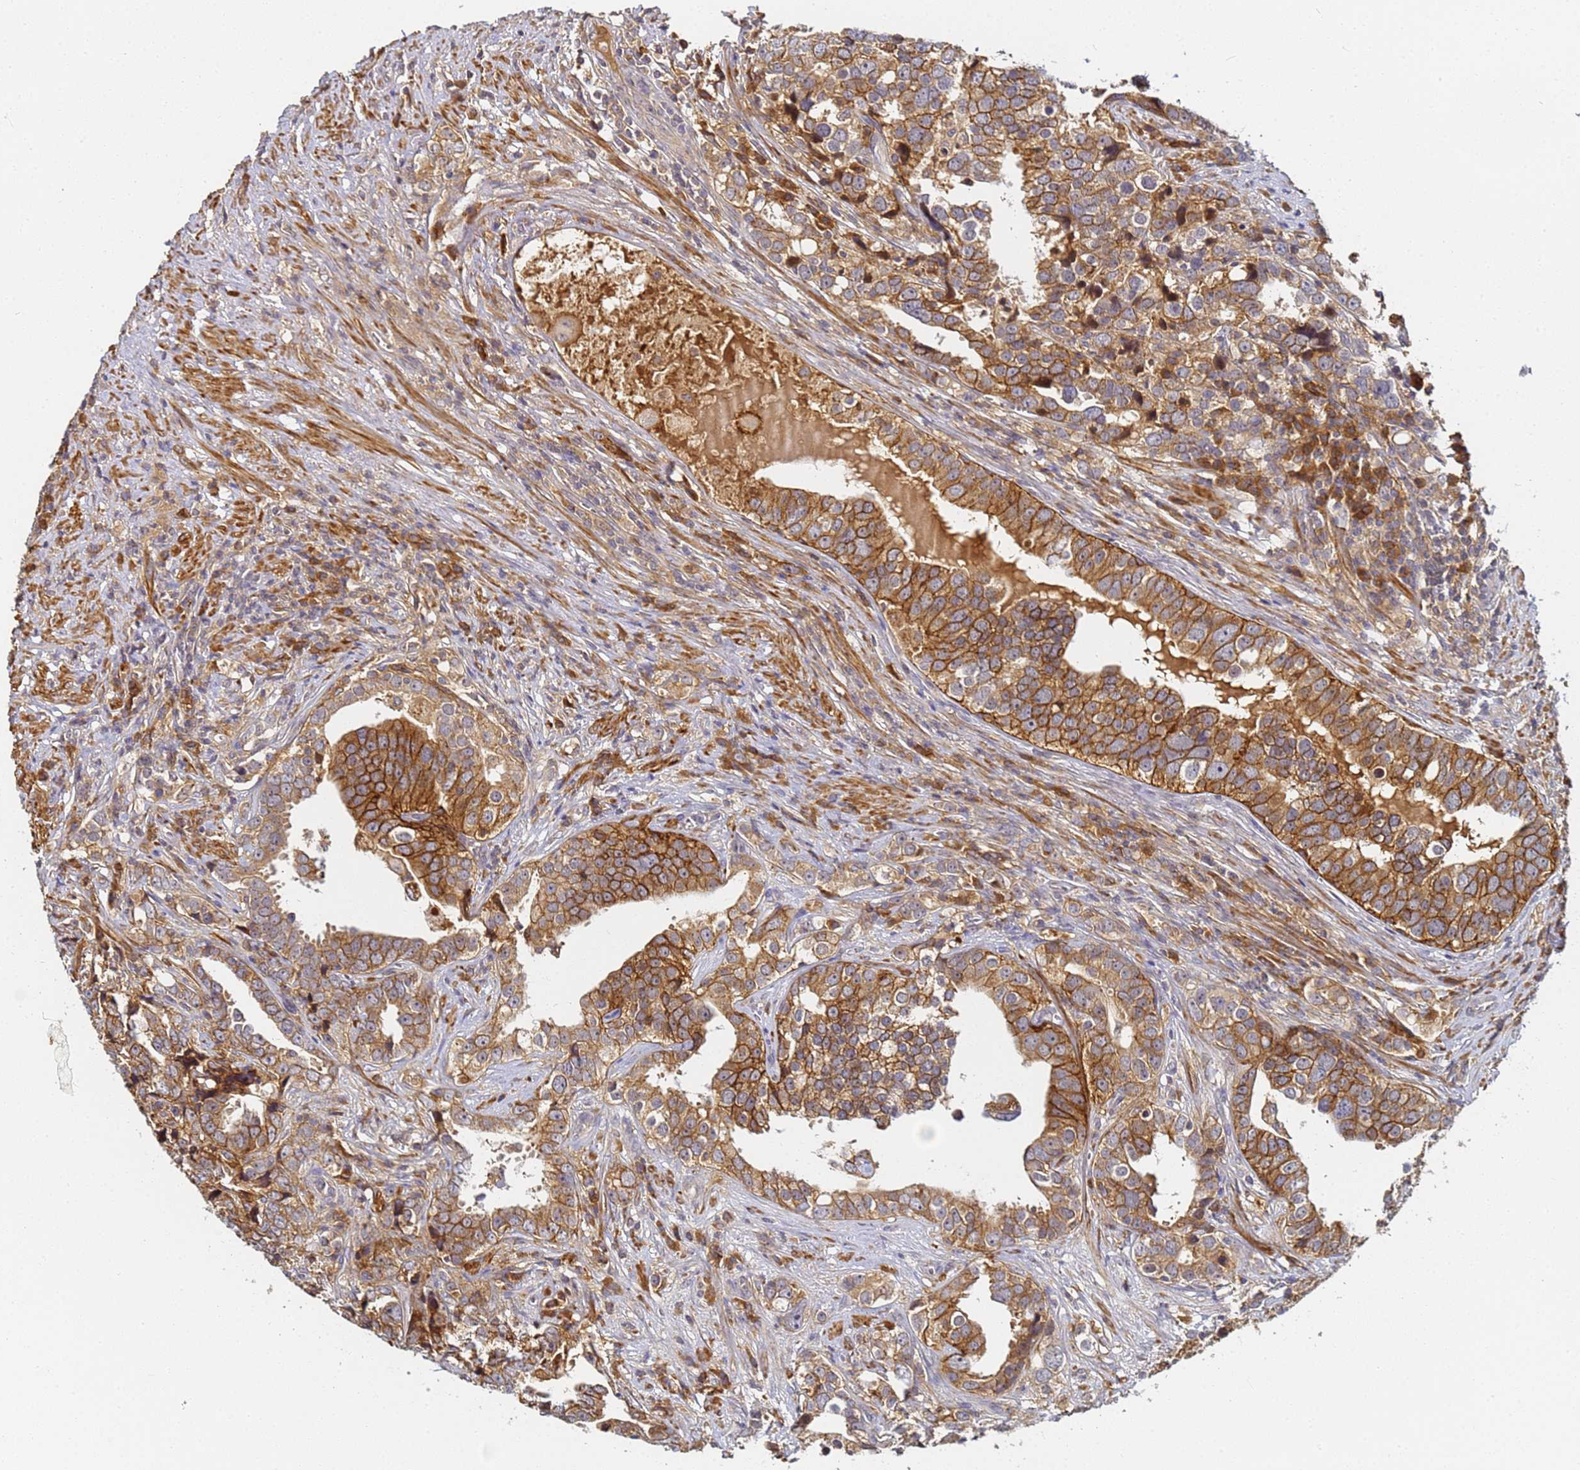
{"staining": {"intensity": "moderate", "quantity": ">75%", "location": "cytoplasmic/membranous"}, "tissue": "prostate cancer", "cell_type": "Tumor cells", "image_type": "cancer", "snomed": [{"axis": "morphology", "description": "Adenocarcinoma, High grade"}, {"axis": "topography", "description": "Prostate"}], "caption": "Prostate cancer tissue demonstrates moderate cytoplasmic/membranous positivity in approximately >75% of tumor cells The staining was performed using DAB to visualize the protein expression in brown, while the nuclei were stained in blue with hematoxylin (Magnification: 20x).", "gene": "LRRC69", "patient": {"sex": "male", "age": 71}}